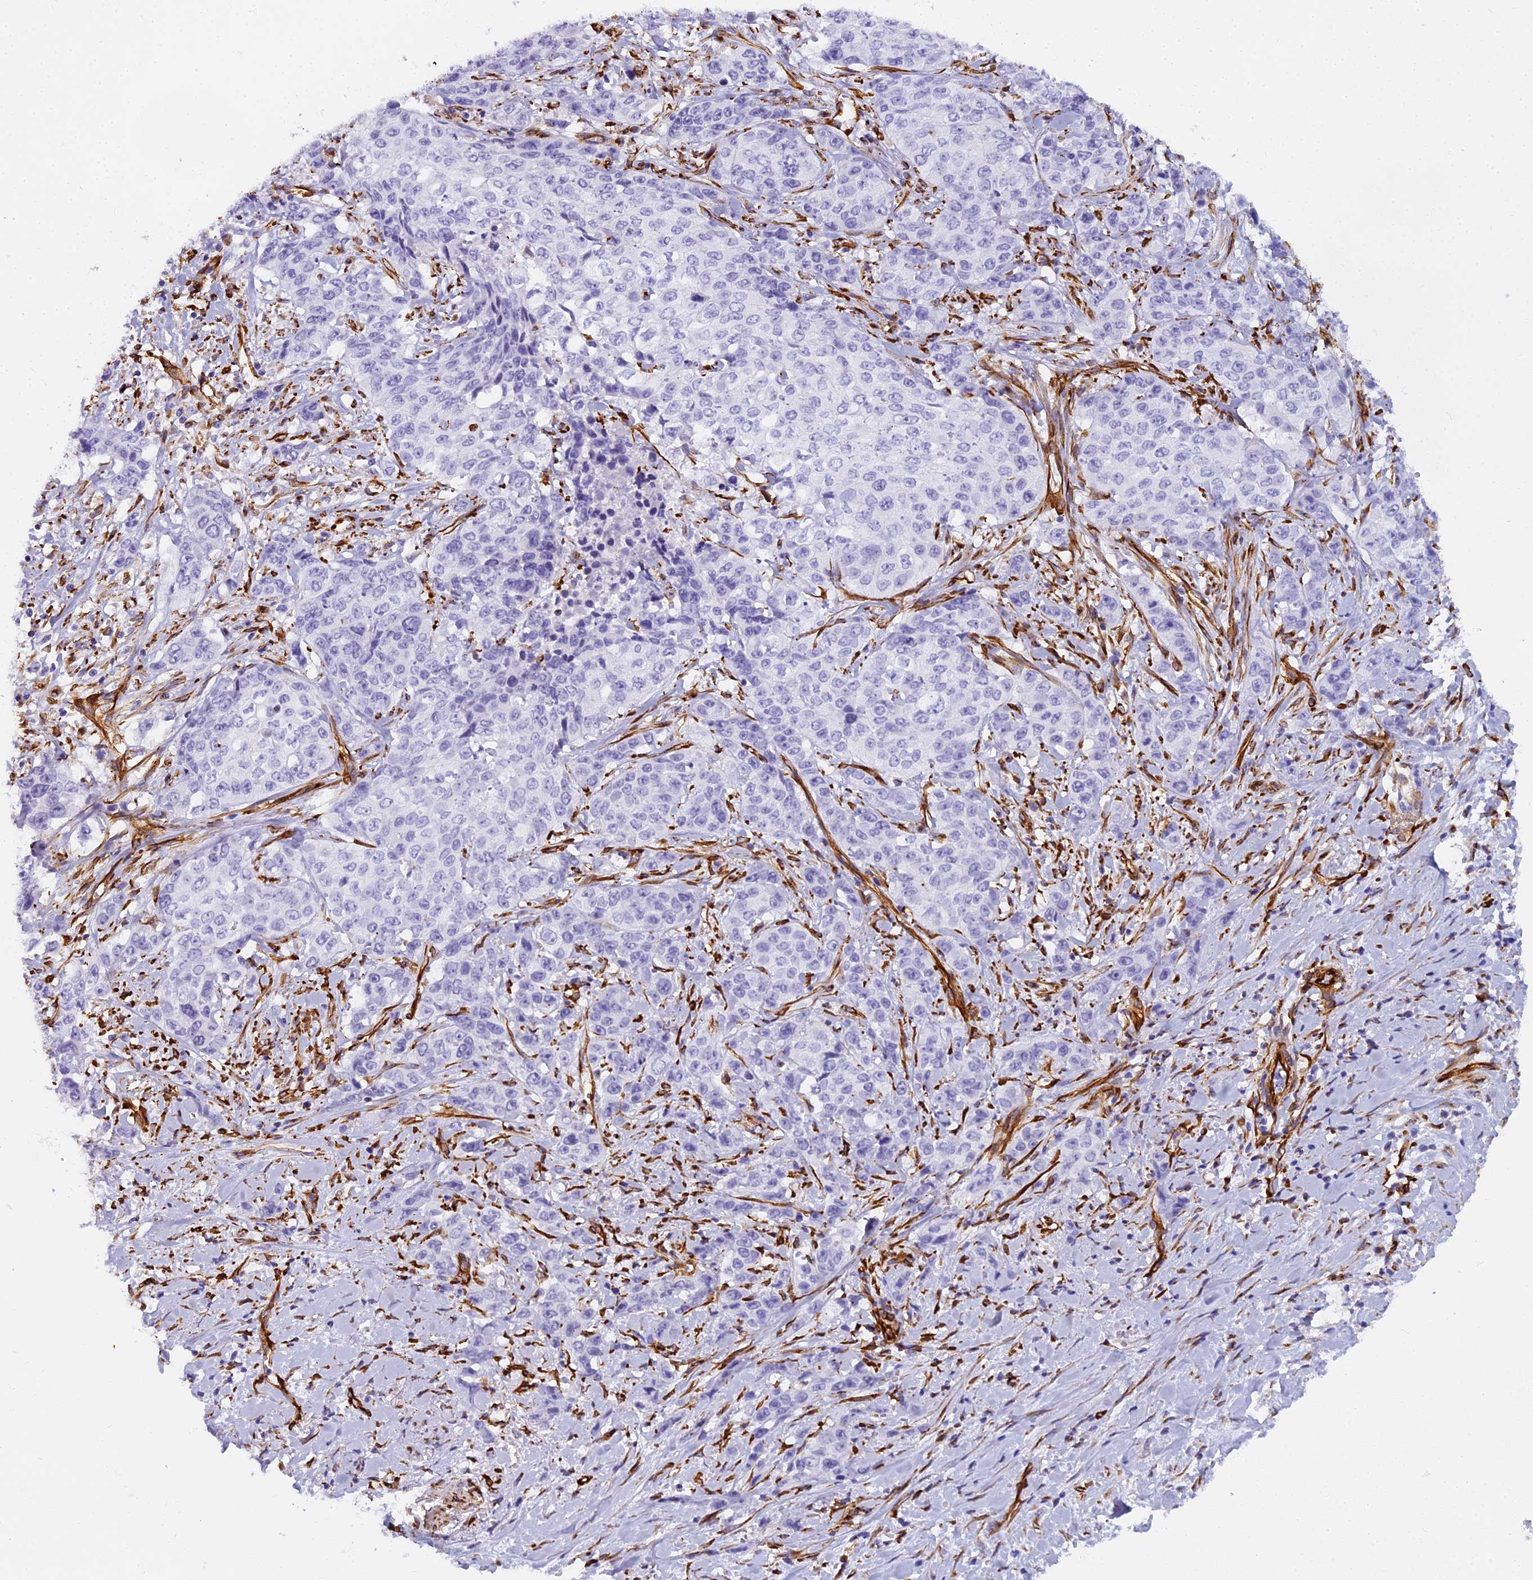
{"staining": {"intensity": "negative", "quantity": "none", "location": "none"}, "tissue": "stomach cancer", "cell_type": "Tumor cells", "image_type": "cancer", "snomed": [{"axis": "morphology", "description": "Adenocarcinoma, NOS"}, {"axis": "topography", "description": "Stomach, upper"}], "caption": "Stomach cancer (adenocarcinoma) was stained to show a protein in brown. There is no significant staining in tumor cells. (IHC, brightfield microscopy, high magnification).", "gene": "EVI2A", "patient": {"sex": "male", "age": 62}}